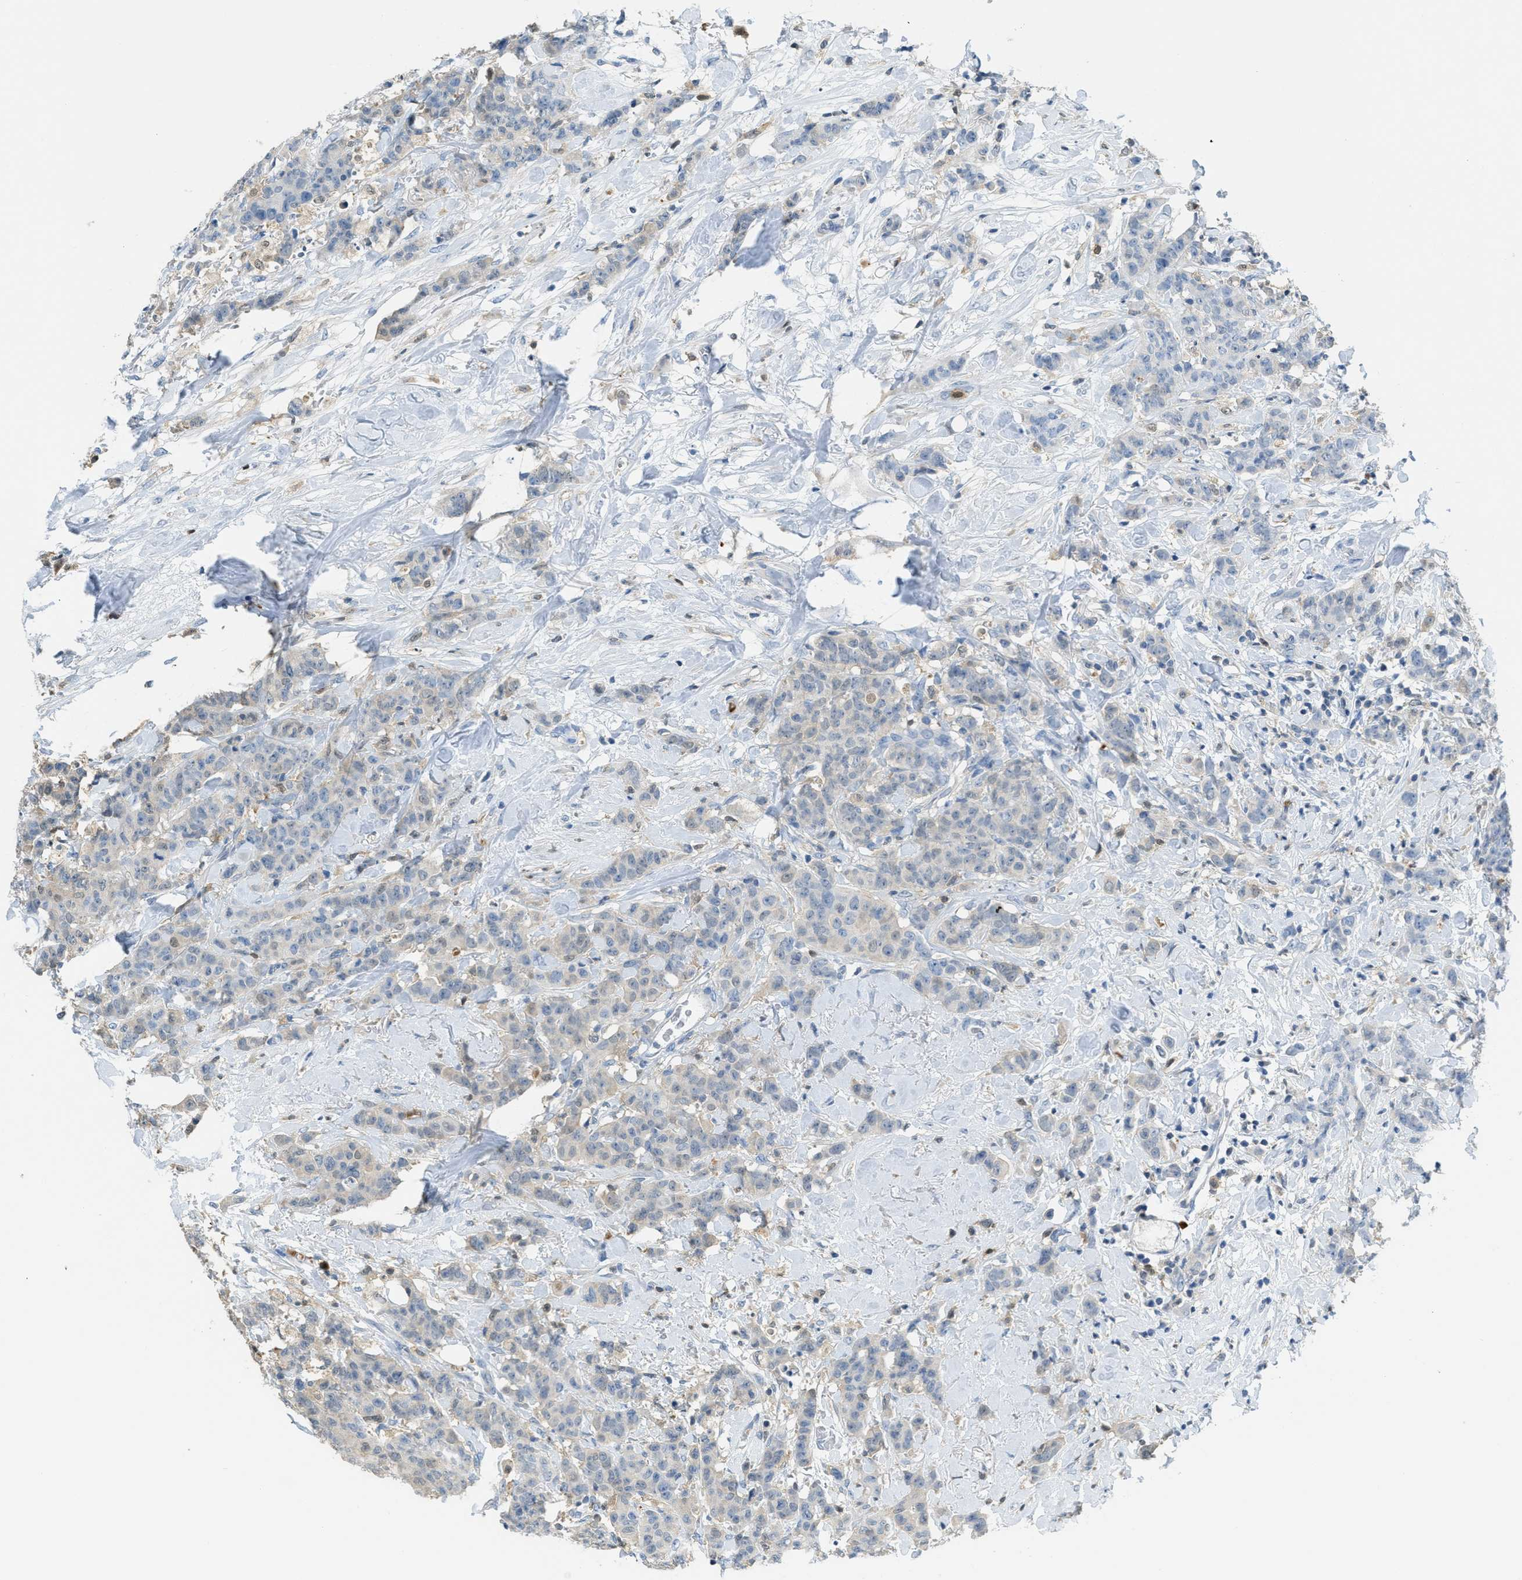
{"staining": {"intensity": "weak", "quantity": "<25%", "location": "cytoplasmic/membranous"}, "tissue": "breast cancer", "cell_type": "Tumor cells", "image_type": "cancer", "snomed": [{"axis": "morphology", "description": "Normal tissue, NOS"}, {"axis": "morphology", "description": "Duct carcinoma"}, {"axis": "topography", "description": "Breast"}], "caption": "Tumor cells are negative for brown protein staining in invasive ductal carcinoma (breast). (DAB immunohistochemistry (IHC) visualized using brightfield microscopy, high magnification).", "gene": "SERPINB1", "patient": {"sex": "female", "age": 40}}